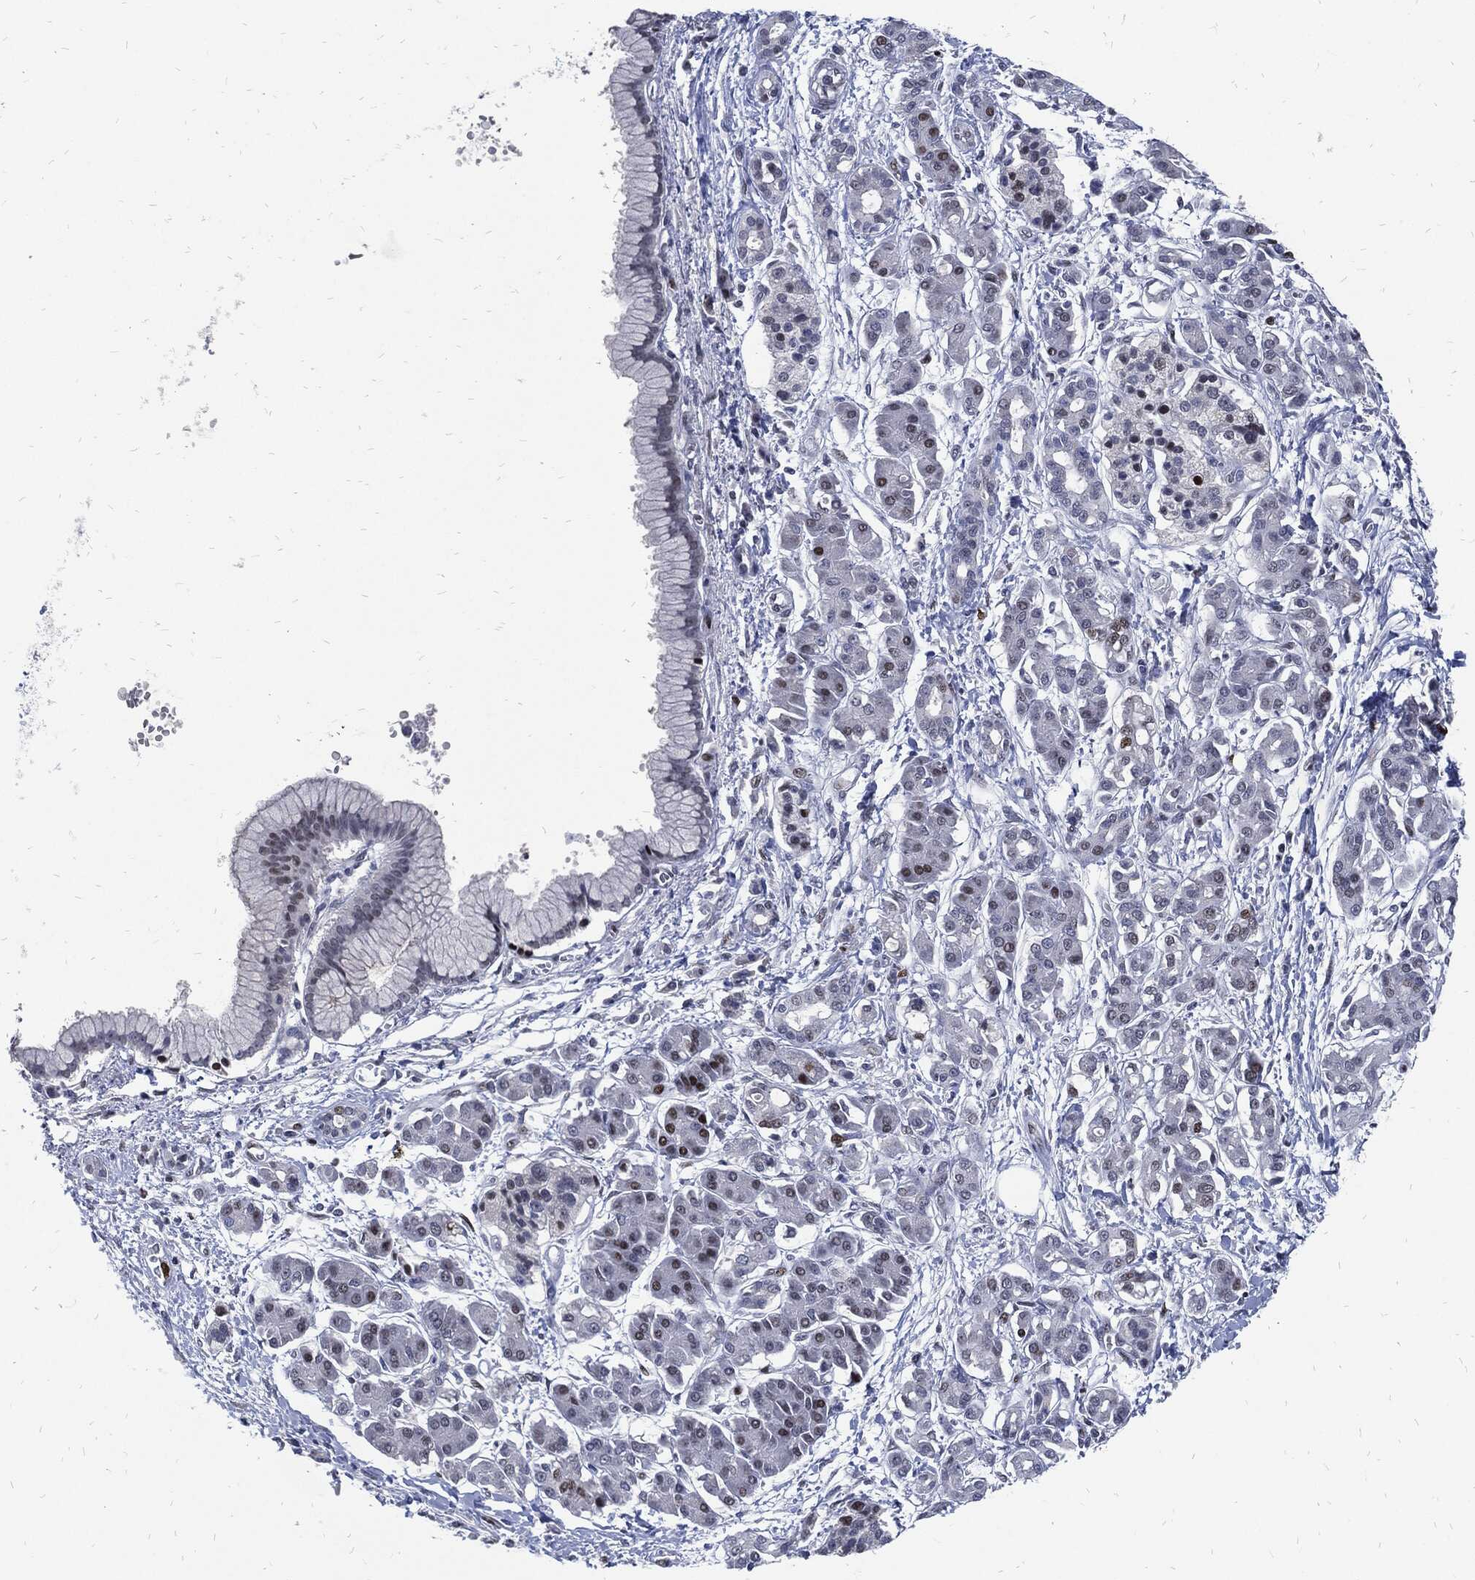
{"staining": {"intensity": "strong", "quantity": "<25%", "location": "nuclear"}, "tissue": "pancreatic cancer", "cell_type": "Tumor cells", "image_type": "cancer", "snomed": [{"axis": "morphology", "description": "Adenocarcinoma, NOS"}, {"axis": "topography", "description": "Pancreas"}], "caption": "Immunohistochemical staining of pancreatic cancer reveals strong nuclear protein positivity in approximately <25% of tumor cells.", "gene": "JUN", "patient": {"sex": "male", "age": 72}}